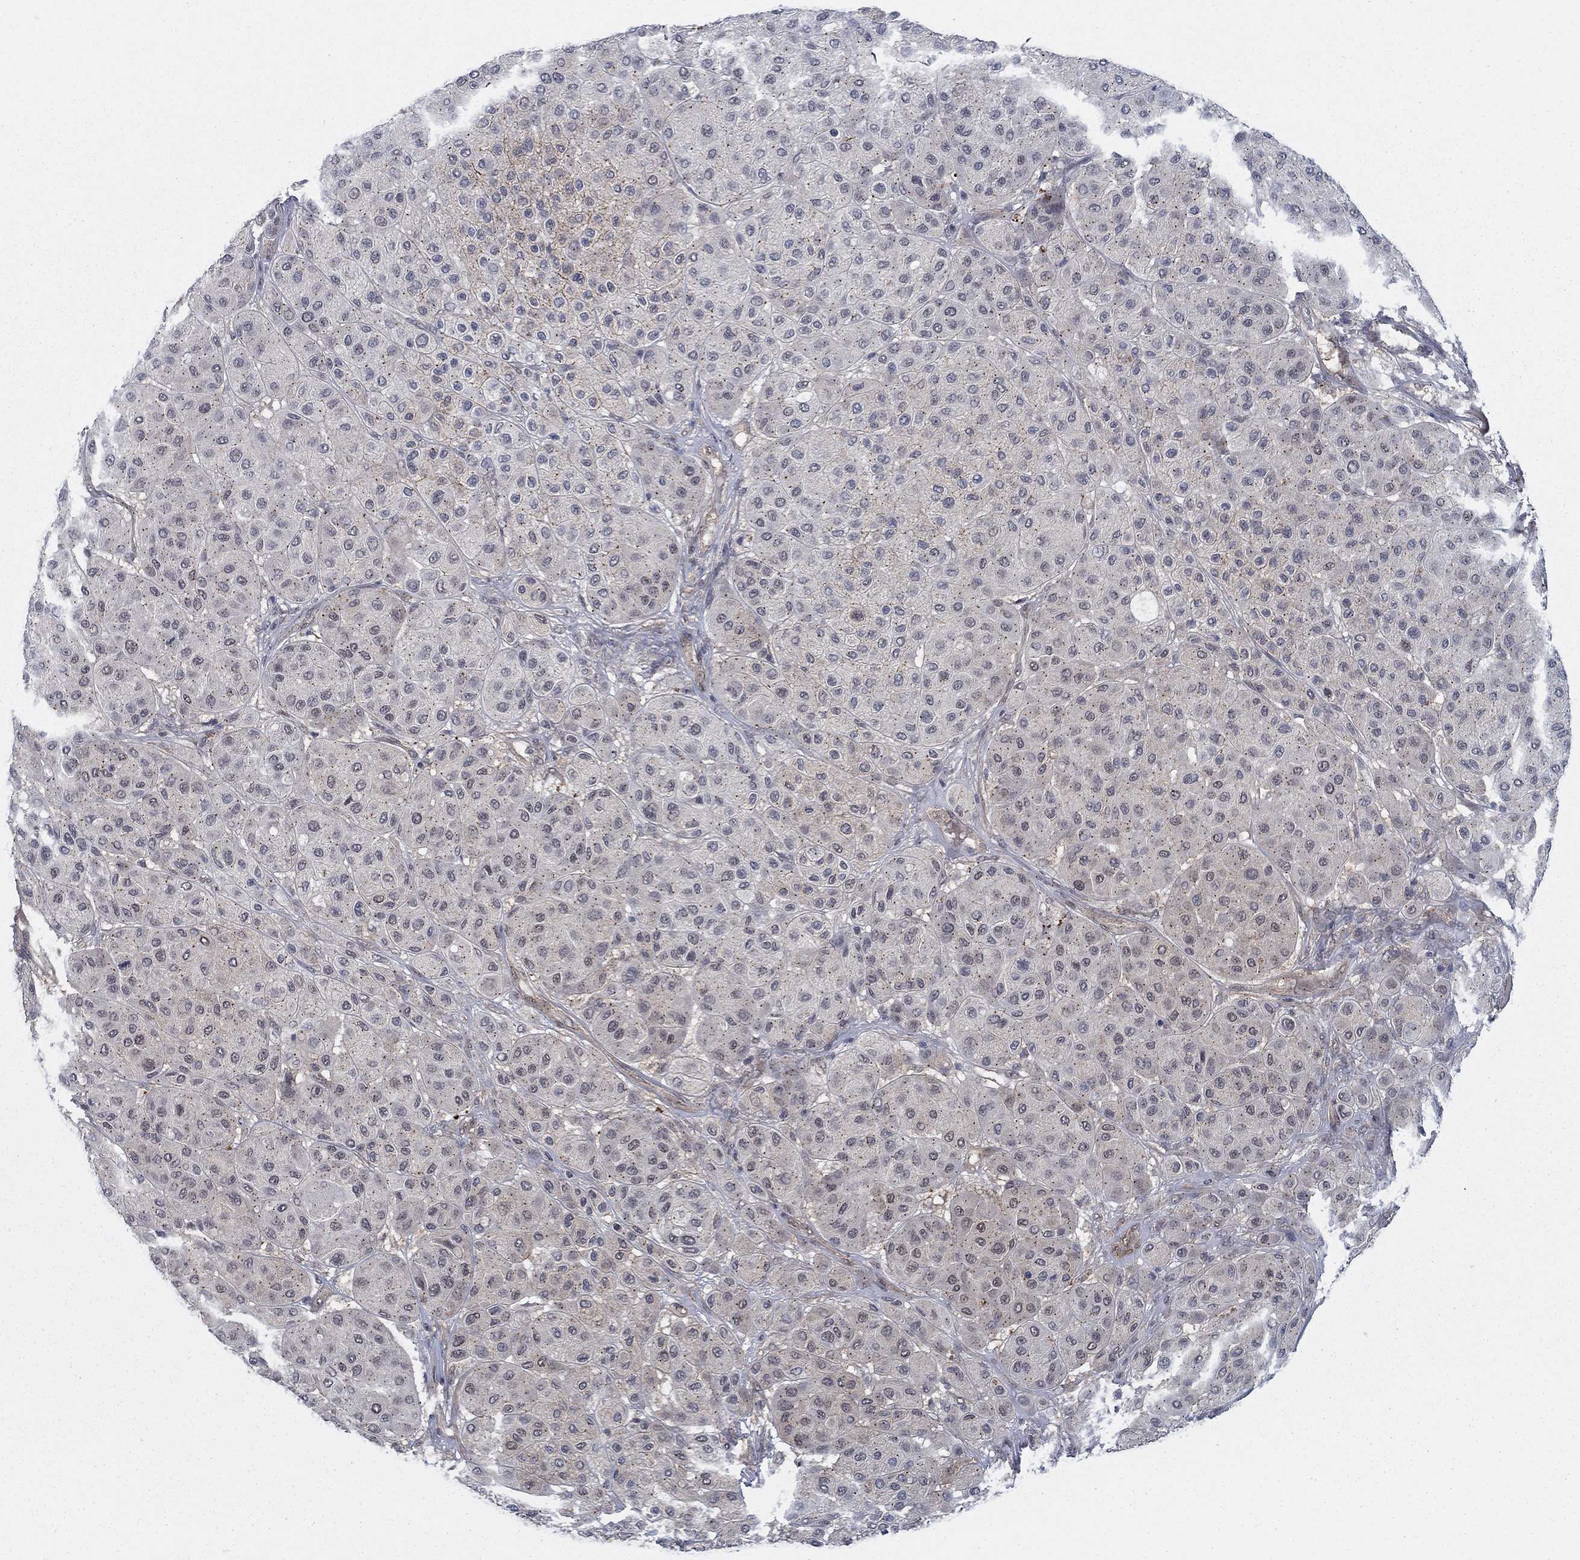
{"staining": {"intensity": "moderate", "quantity": "25%-75%", "location": "cytoplasmic/membranous"}, "tissue": "melanoma", "cell_type": "Tumor cells", "image_type": "cancer", "snomed": [{"axis": "morphology", "description": "Malignant melanoma, Metastatic site"}, {"axis": "topography", "description": "Smooth muscle"}], "caption": "Melanoma stained with immunohistochemistry shows moderate cytoplasmic/membranous positivity in approximately 25%-75% of tumor cells. (DAB (3,3'-diaminobenzidine) IHC with brightfield microscopy, high magnification).", "gene": "SH3RF1", "patient": {"sex": "male", "age": 41}}